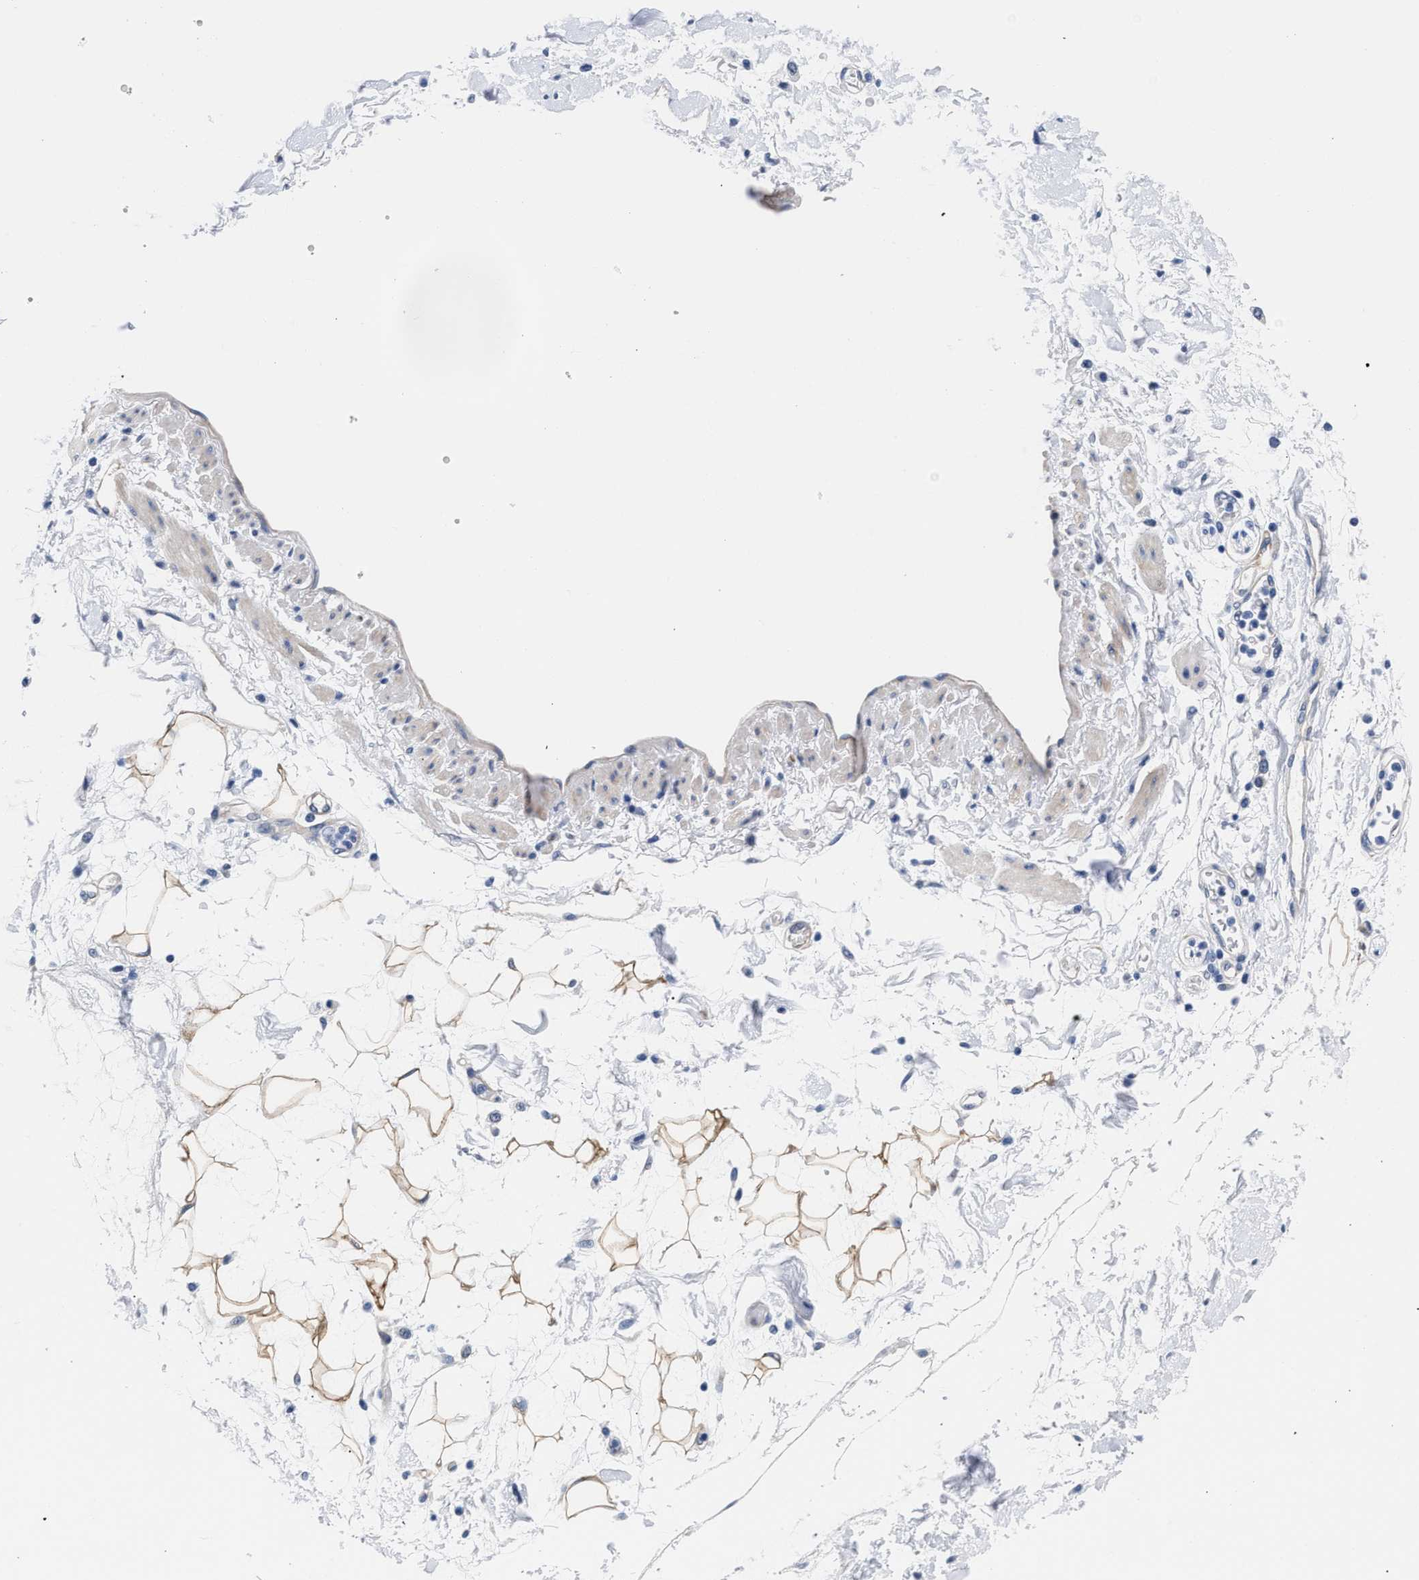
{"staining": {"intensity": "moderate", "quantity": "25%-75%", "location": "cytoplasmic/membranous"}, "tissue": "adipose tissue", "cell_type": "Adipocytes", "image_type": "normal", "snomed": [{"axis": "morphology", "description": "Normal tissue, NOS"}, {"axis": "morphology", "description": "Adenocarcinoma, NOS"}, {"axis": "topography", "description": "Duodenum"}, {"axis": "topography", "description": "Peripheral nerve tissue"}], "caption": "Adipose tissue stained with immunohistochemistry demonstrates moderate cytoplasmic/membranous positivity in approximately 25%-75% of adipocytes.", "gene": "TRIM29", "patient": {"sex": "female", "age": 60}}